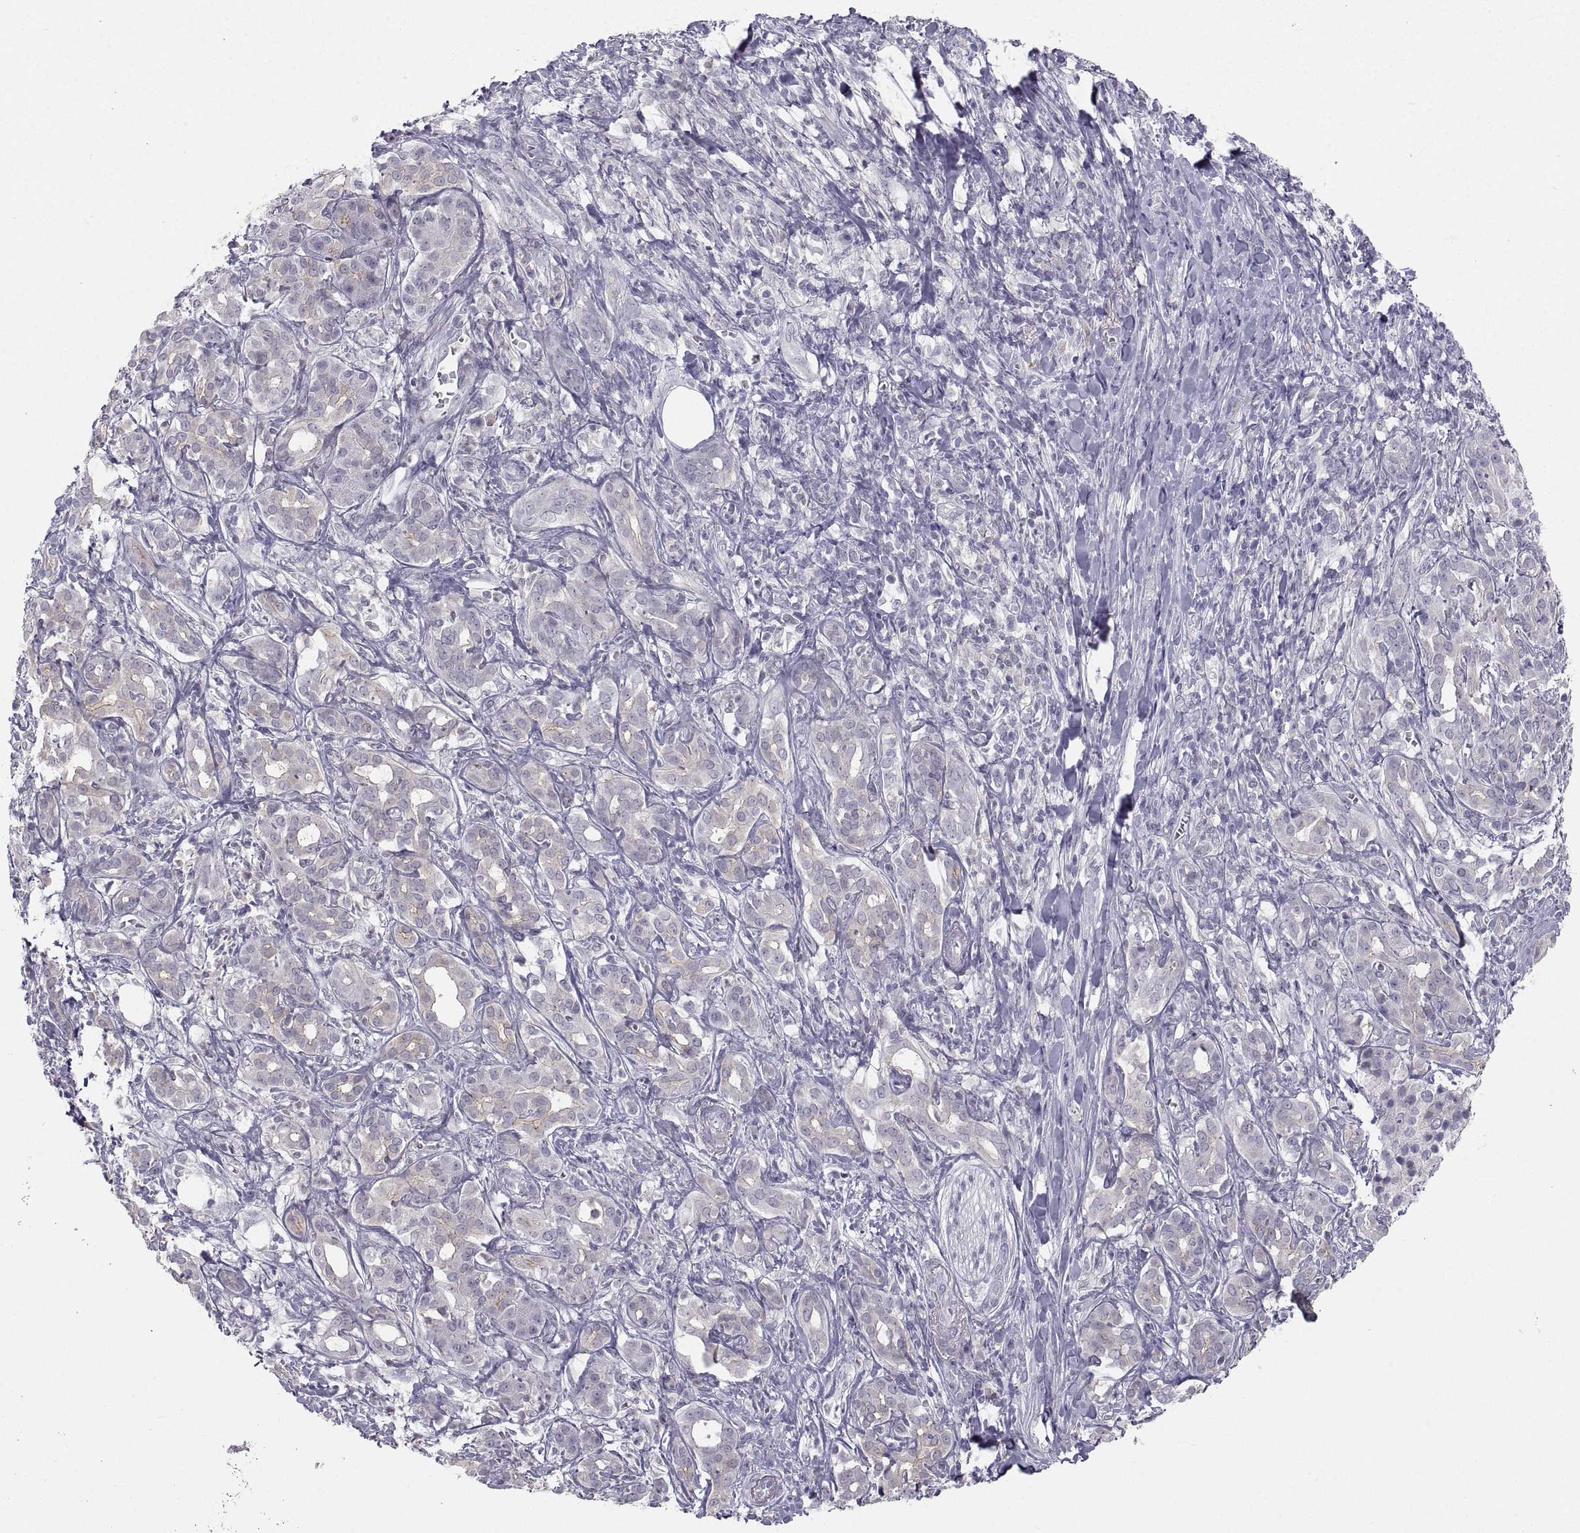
{"staining": {"intensity": "moderate", "quantity": "<25%", "location": "cytoplasmic/membranous"}, "tissue": "pancreatic cancer", "cell_type": "Tumor cells", "image_type": "cancer", "snomed": [{"axis": "morphology", "description": "Adenocarcinoma, NOS"}, {"axis": "topography", "description": "Pancreas"}], "caption": "Pancreatic cancer (adenocarcinoma) stained with a protein marker exhibits moderate staining in tumor cells.", "gene": "ZNF185", "patient": {"sex": "male", "age": 61}}